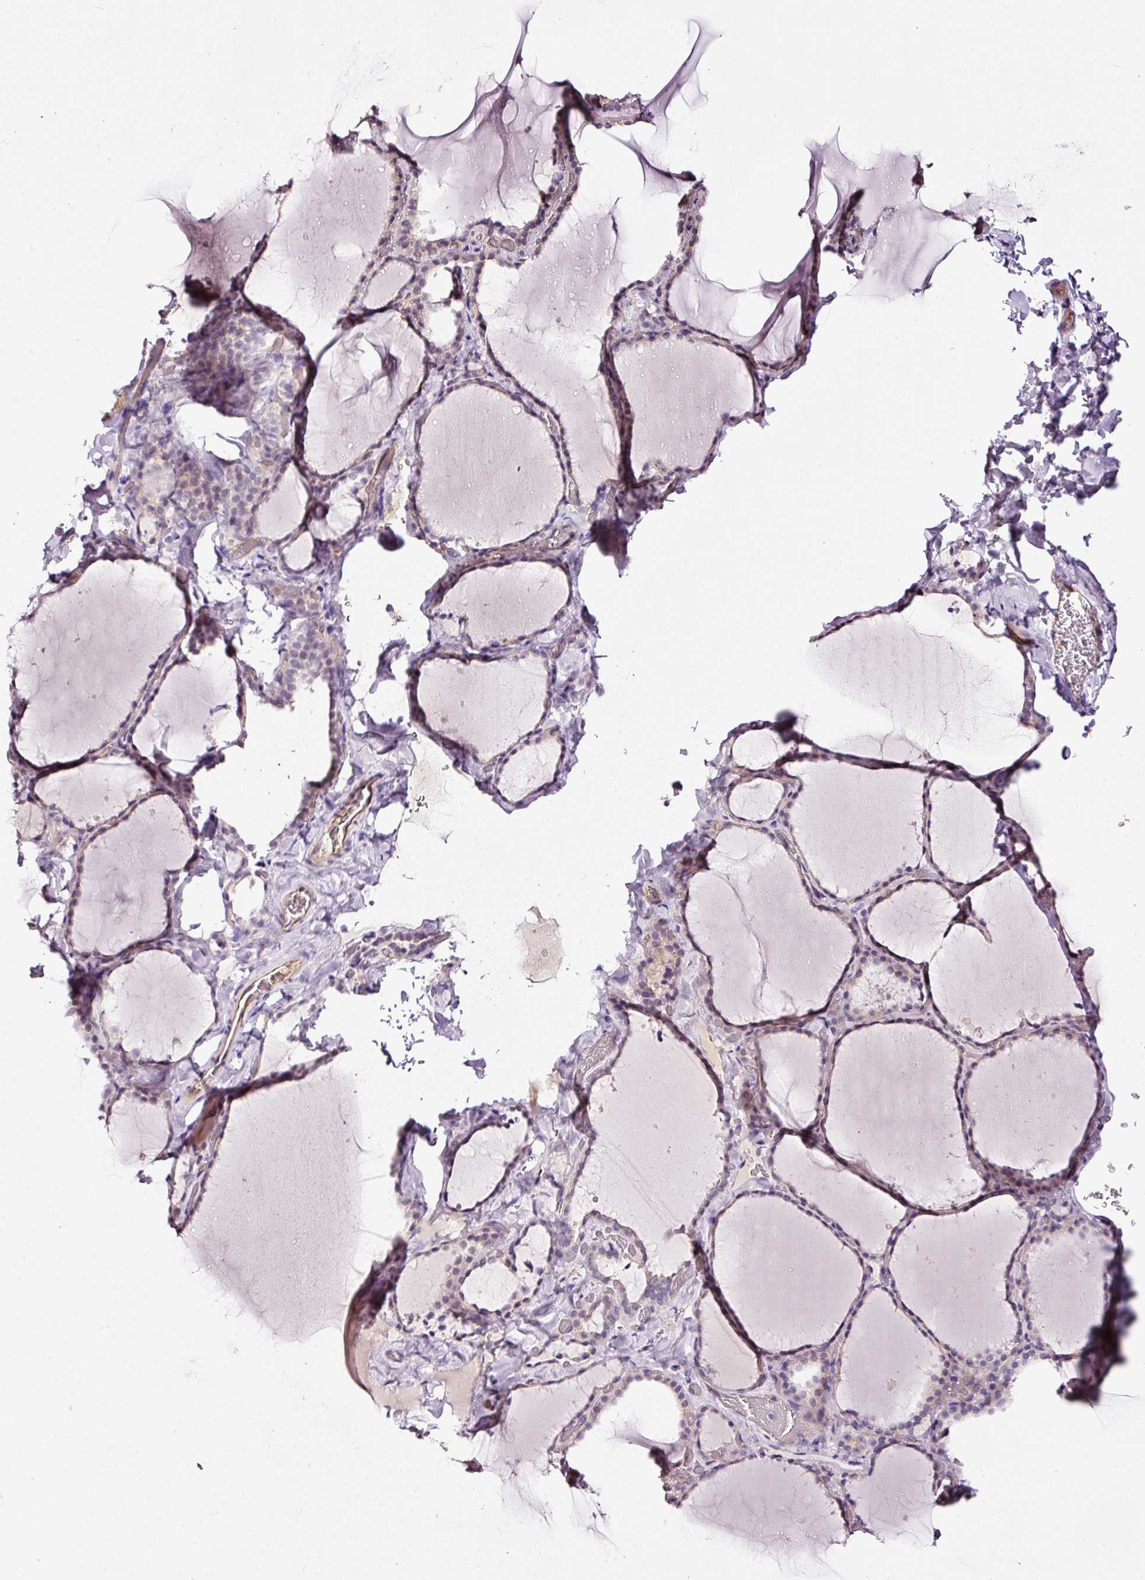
{"staining": {"intensity": "negative", "quantity": "none", "location": "none"}, "tissue": "thyroid gland", "cell_type": "Glandular cells", "image_type": "normal", "snomed": [{"axis": "morphology", "description": "Normal tissue, NOS"}, {"axis": "topography", "description": "Thyroid gland"}], "caption": "Protein analysis of normal thyroid gland exhibits no significant staining in glandular cells. Nuclei are stained in blue.", "gene": "ABCB4", "patient": {"sex": "female", "age": 22}}